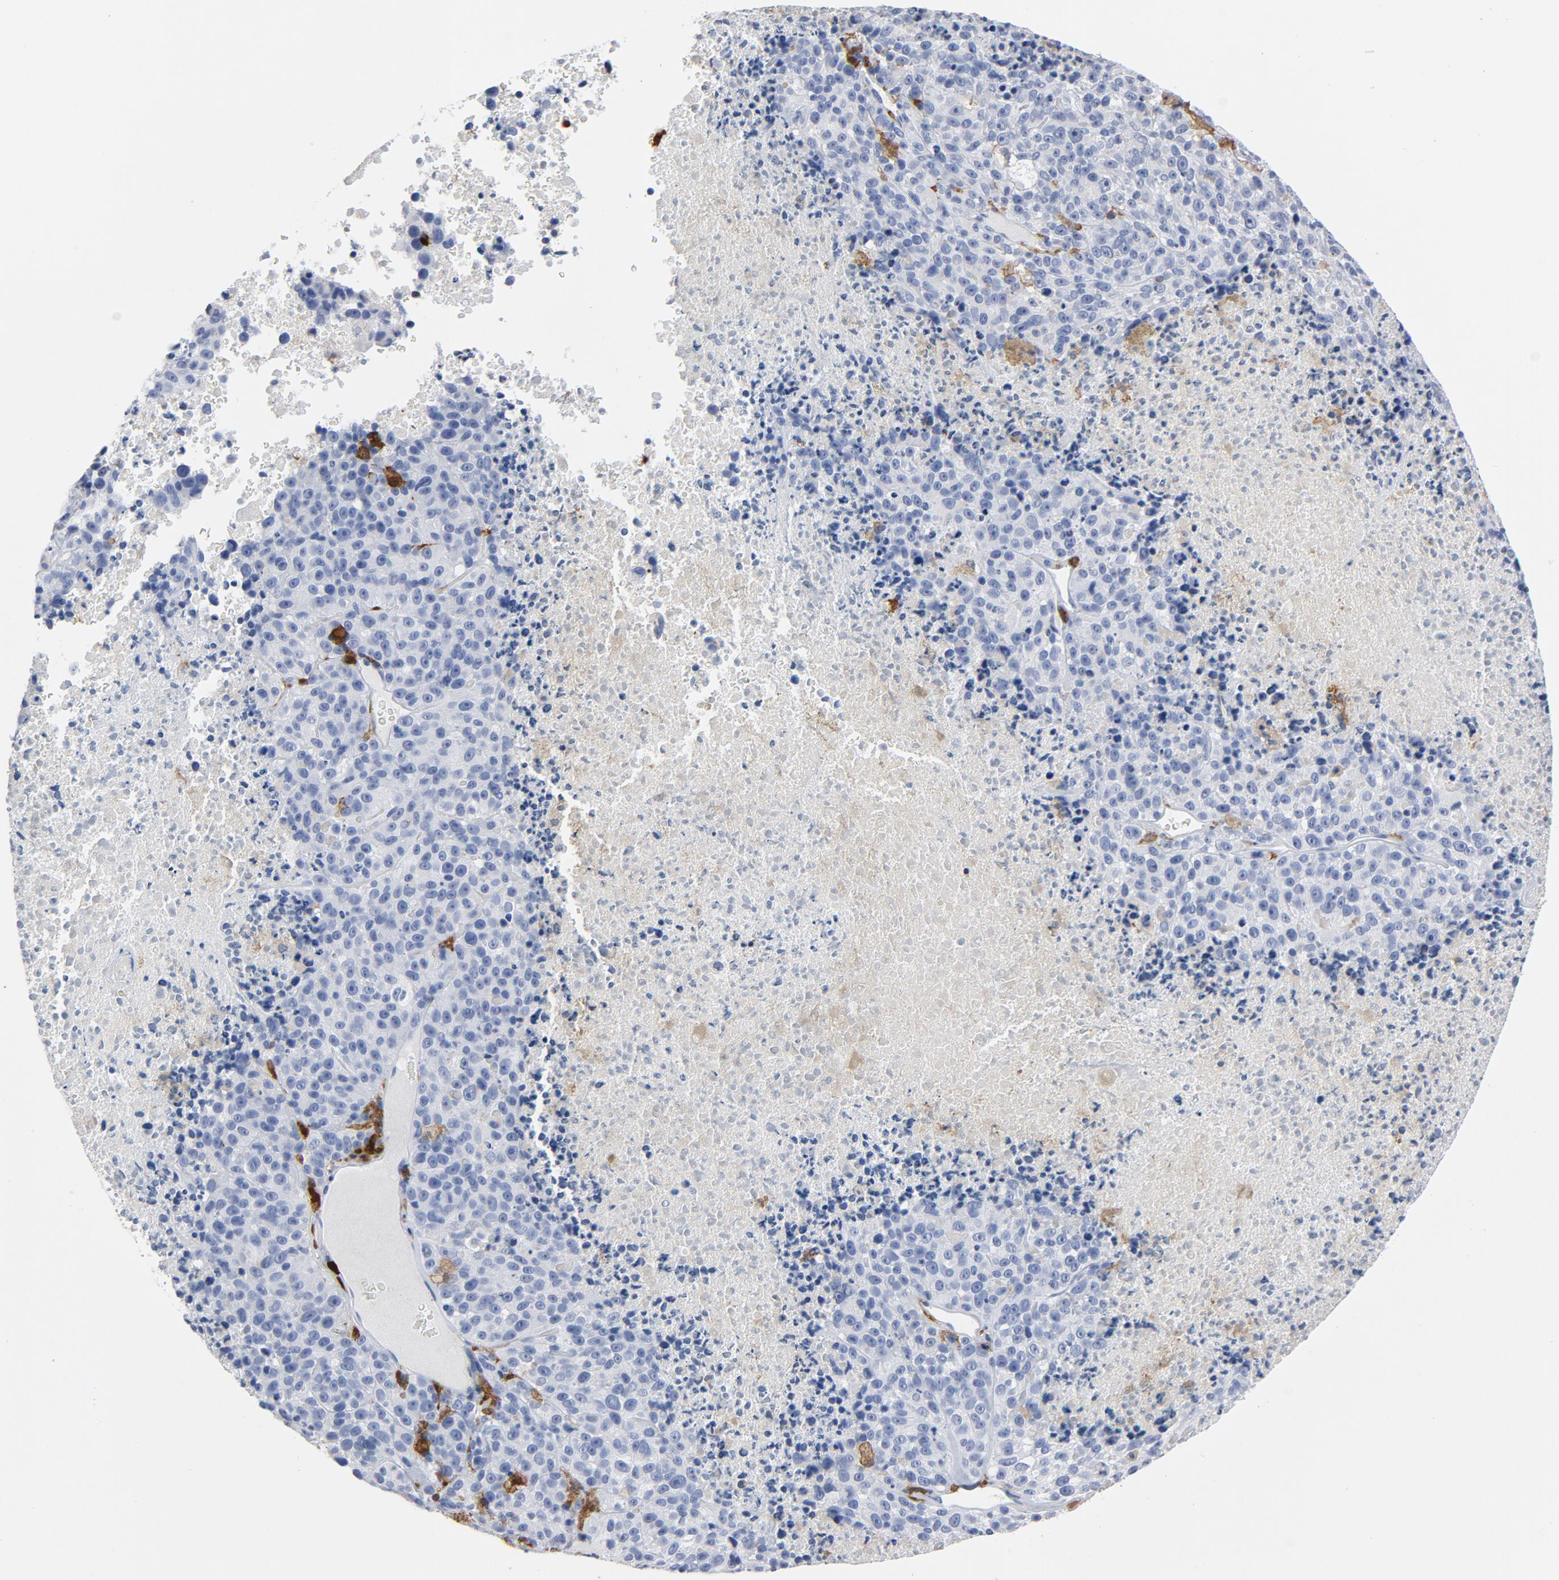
{"staining": {"intensity": "negative", "quantity": "none", "location": "none"}, "tissue": "melanoma", "cell_type": "Tumor cells", "image_type": "cancer", "snomed": [{"axis": "morphology", "description": "Malignant melanoma, Metastatic site"}, {"axis": "topography", "description": "Cerebral cortex"}], "caption": "Tumor cells show no significant staining in melanoma.", "gene": "NCF1", "patient": {"sex": "female", "age": 52}}